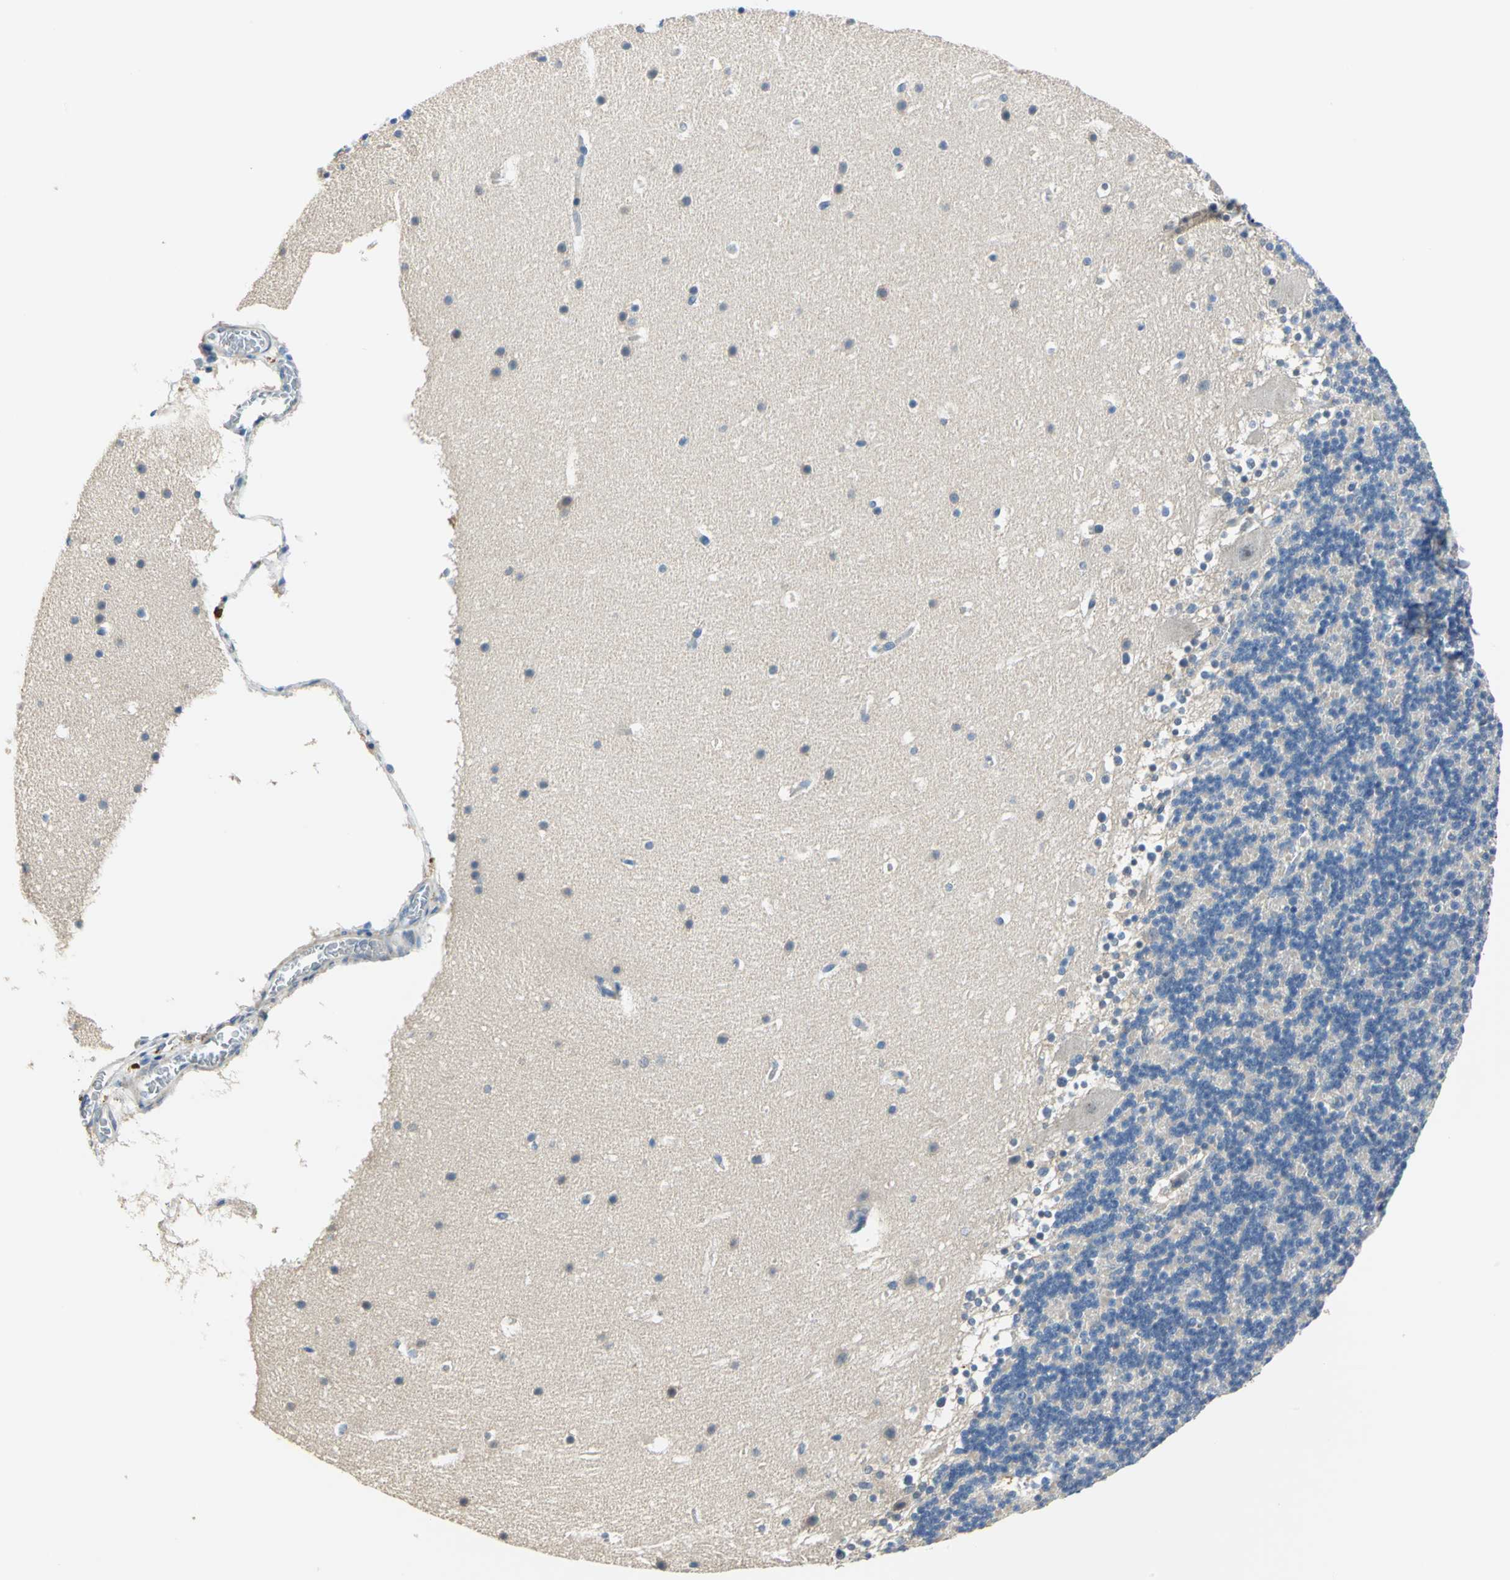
{"staining": {"intensity": "negative", "quantity": "none", "location": "none"}, "tissue": "cerebellum", "cell_type": "Cells in granular layer", "image_type": "normal", "snomed": [{"axis": "morphology", "description": "Normal tissue, NOS"}, {"axis": "topography", "description": "Cerebellum"}], "caption": "Immunohistochemical staining of benign human cerebellum exhibits no significant staining in cells in granular layer.", "gene": "DDX3X", "patient": {"sex": "male", "age": 45}}